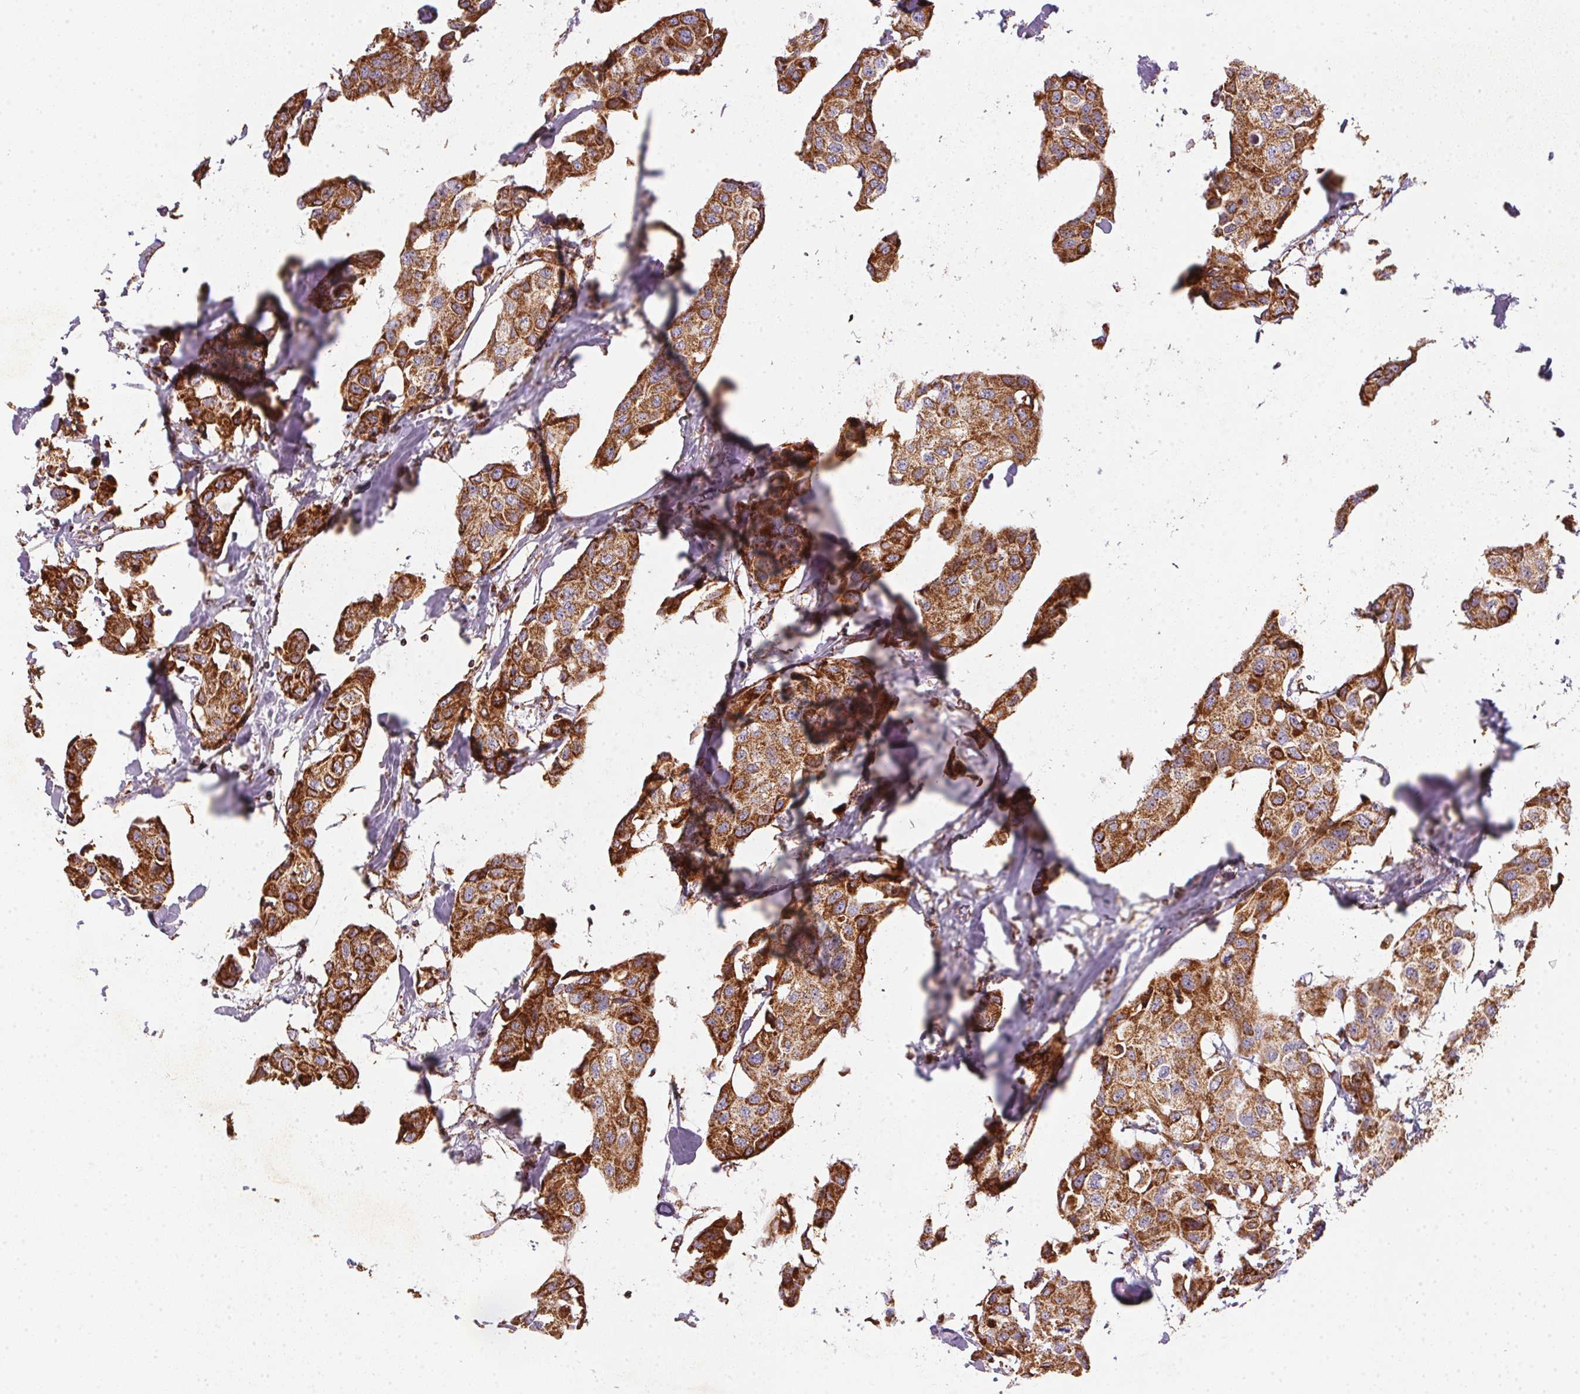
{"staining": {"intensity": "strong", "quantity": ">75%", "location": "cytoplasmic/membranous"}, "tissue": "breast cancer", "cell_type": "Tumor cells", "image_type": "cancer", "snomed": [{"axis": "morphology", "description": "Duct carcinoma"}, {"axis": "topography", "description": "Breast"}], "caption": "Immunohistochemistry of human intraductal carcinoma (breast) displays high levels of strong cytoplasmic/membranous positivity in about >75% of tumor cells. The staining is performed using DAB (3,3'-diaminobenzidine) brown chromogen to label protein expression. The nuclei are counter-stained blue using hematoxylin.", "gene": "NDUFS2", "patient": {"sex": "female", "age": 80}}